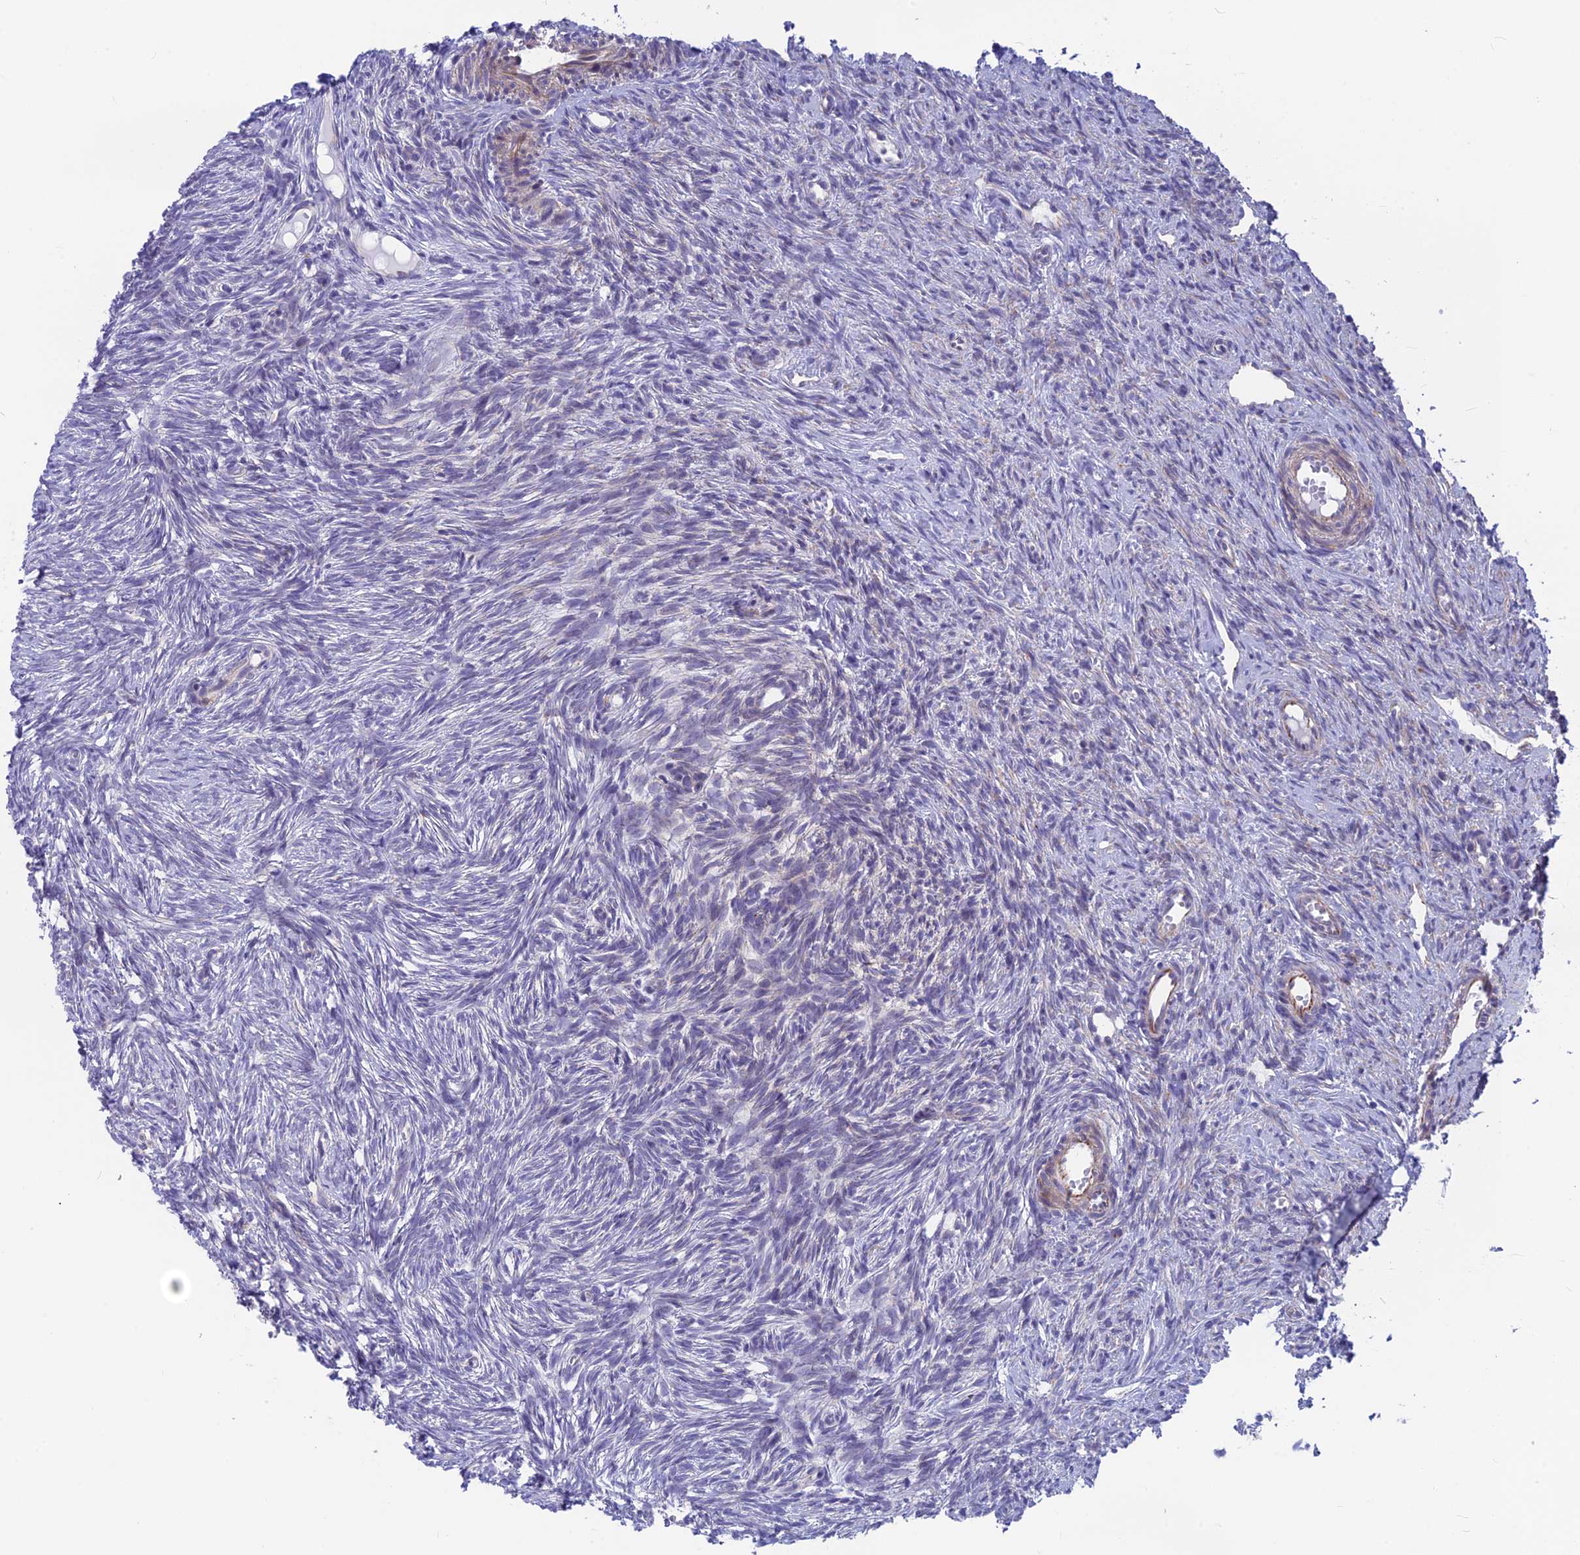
{"staining": {"intensity": "negative", "quantity": "none", "location": "none"}, "tissue": "ovary", "cell_type": "Follicle cells", "image_type": "normal", "snomed": [{"axis": "morphology", "description": "Normal tissue, NOS"}, {"axis": "topography", "description": "Ovary"}], "caption": "IHC image of unremarkable ovary stained for a protein (brown), which reveals no positivity in follicle cells. (DAB (3,3'-diaminobenzidine) immunohistochemistry (IHC) with hematoxylin counter stain).", "gene": "PLAC9", "patient": {"sex": "female", "age": 51}}